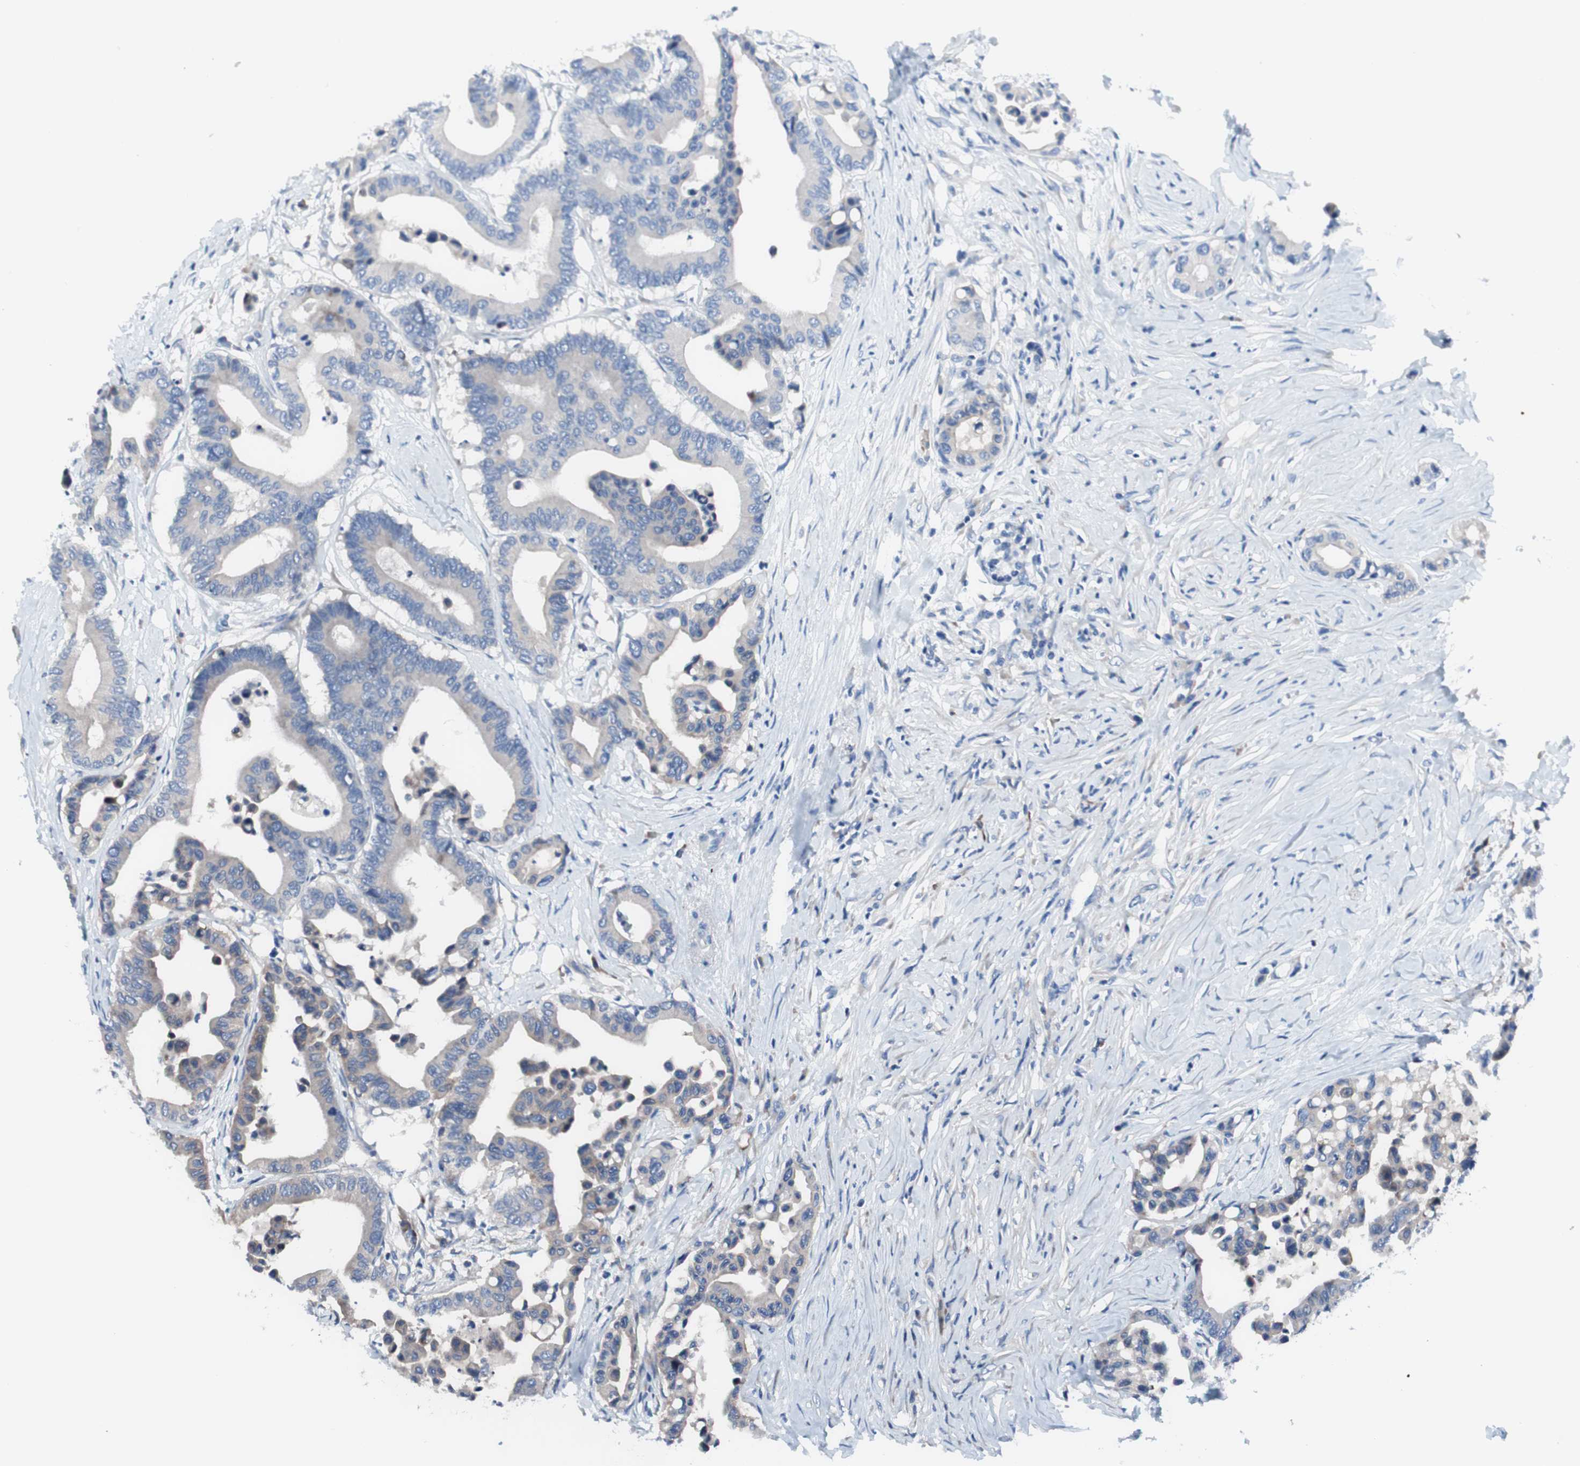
{"staining": {"intensity": "weak", "quantity": "25%-75%", "location": "cytoplasmic/membranous"}, "tissue": "colorectal cancer", "cell_type": "Tumor cells", "image_type": "cancer", "snomed": [{"axis": "morphology", "description": "Normal tissue, NOS"}, {"axis": "morphology", "description": "Adenocarcinoma, NOS"}, {"axis": "topography", "description": "Colon"}], "caption": "Immunohistochemistry (IHC) staining of colorectal cancer, which reveals low levels of weak cytoplasmic/membranous staining in about 25%-75% of tumor cells indicating weak cytoplasmic/membranous protein positivity. The staining was performed using DAB (3,3'-diaminobenzidine) (brown) for protein detection and nuclei were counterstained in hematoxylin (blue).", "gene": "KANSL1", "patient": {"sex": "male", "age": 82}}